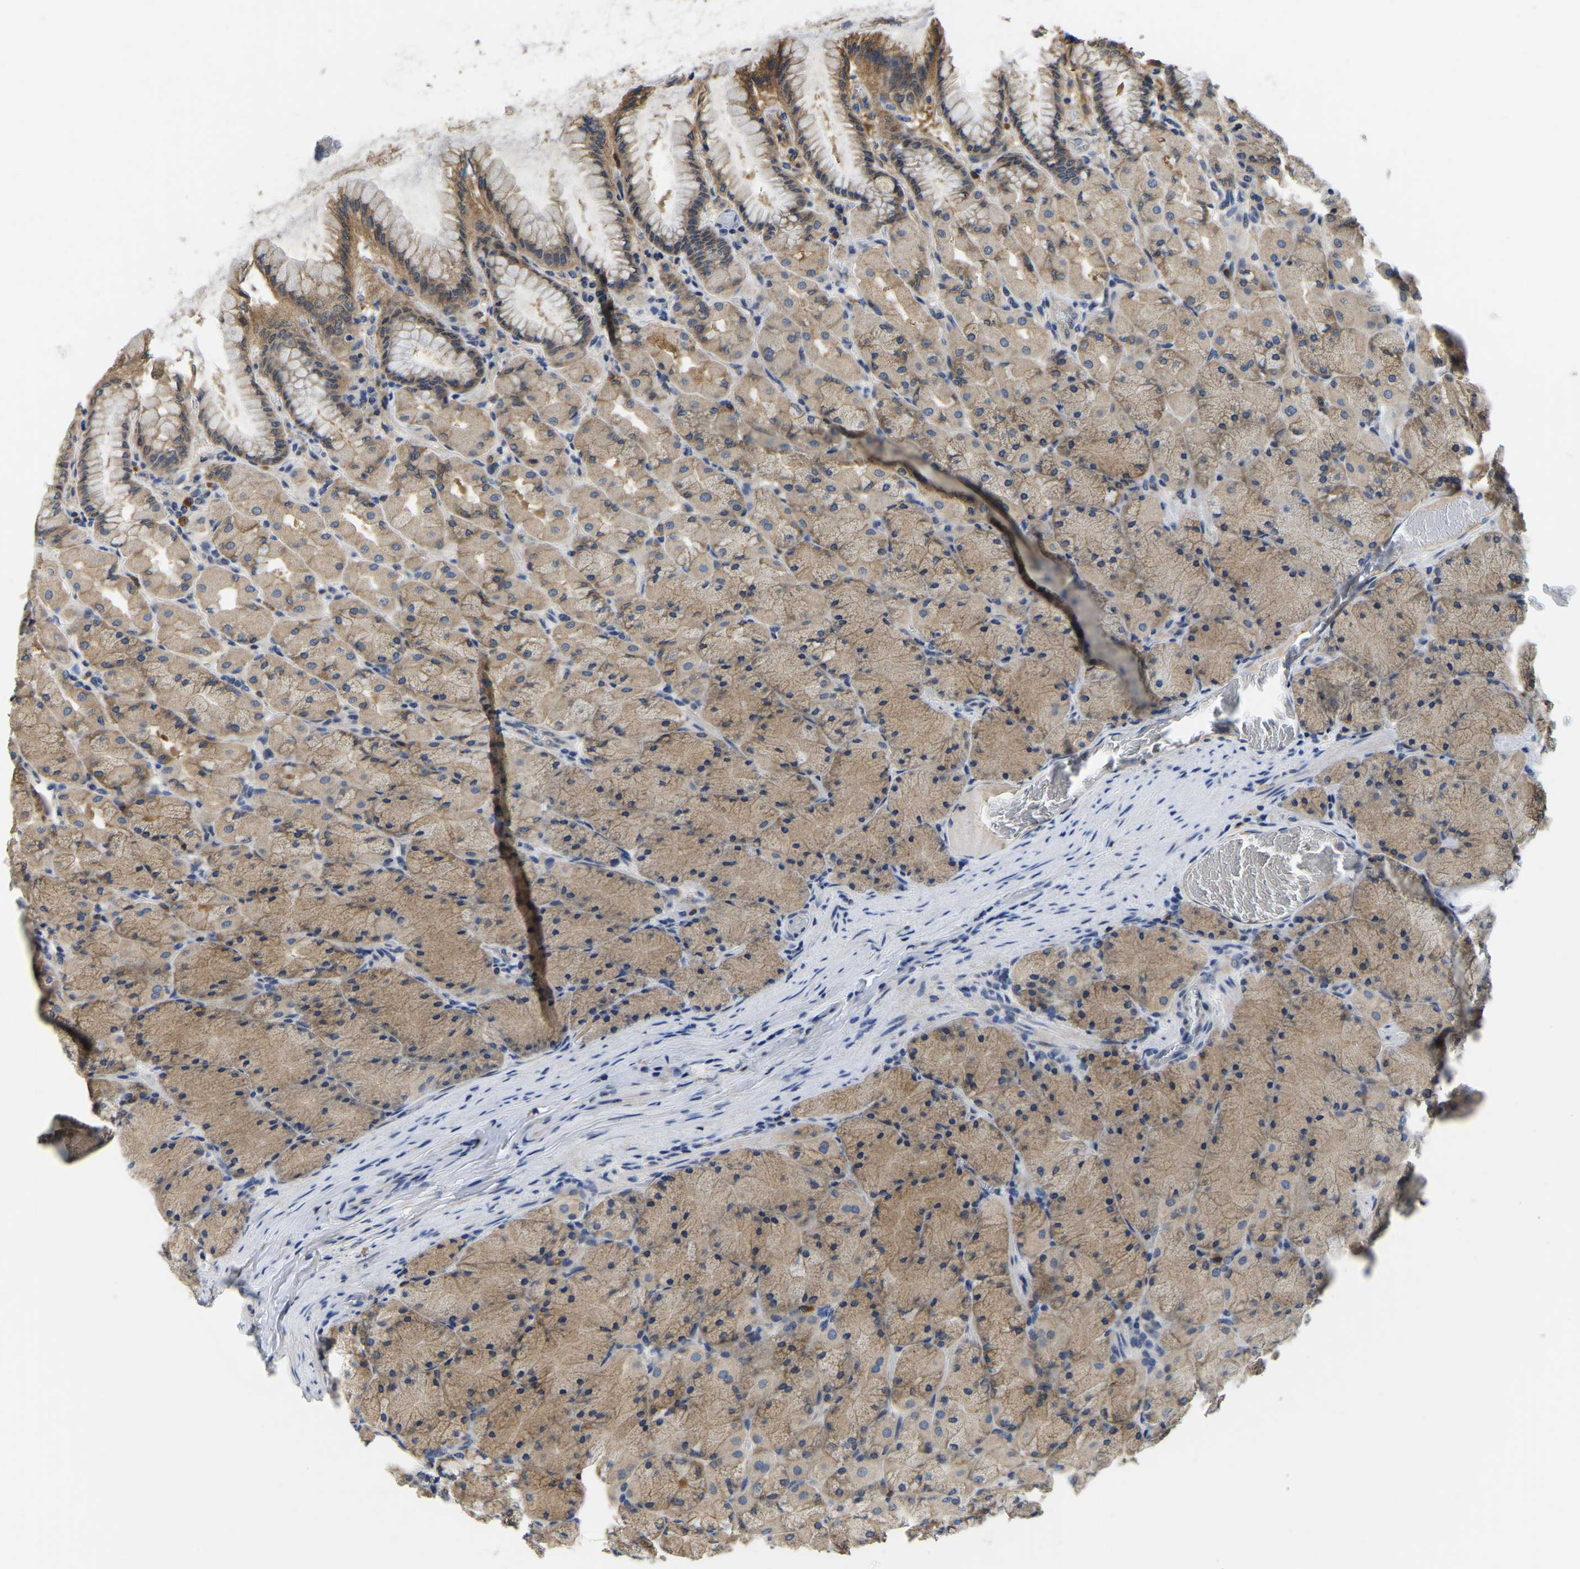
{"staining": {"intensity": "moderate", "quantity": "25%-75%", "location": "cytoplasmic/membranous"}, "tissue": "stomach", "cell_type": "Glandular cells", "image_type": "normal", "snomed": [{"axis": "morphology", "description": "Normal tissue, NOS"}, {"axis": "topography", "description": "Stomach, upper"}], "caption": "Immunohistochemical staining of unremarkable human stomach exhibits moderate cytoplasmic/membranous protein staining in approximately 25%-75% of glandular cells.", "gene": "ITGA2", "patient": {"sex": "female", "age": 56}}